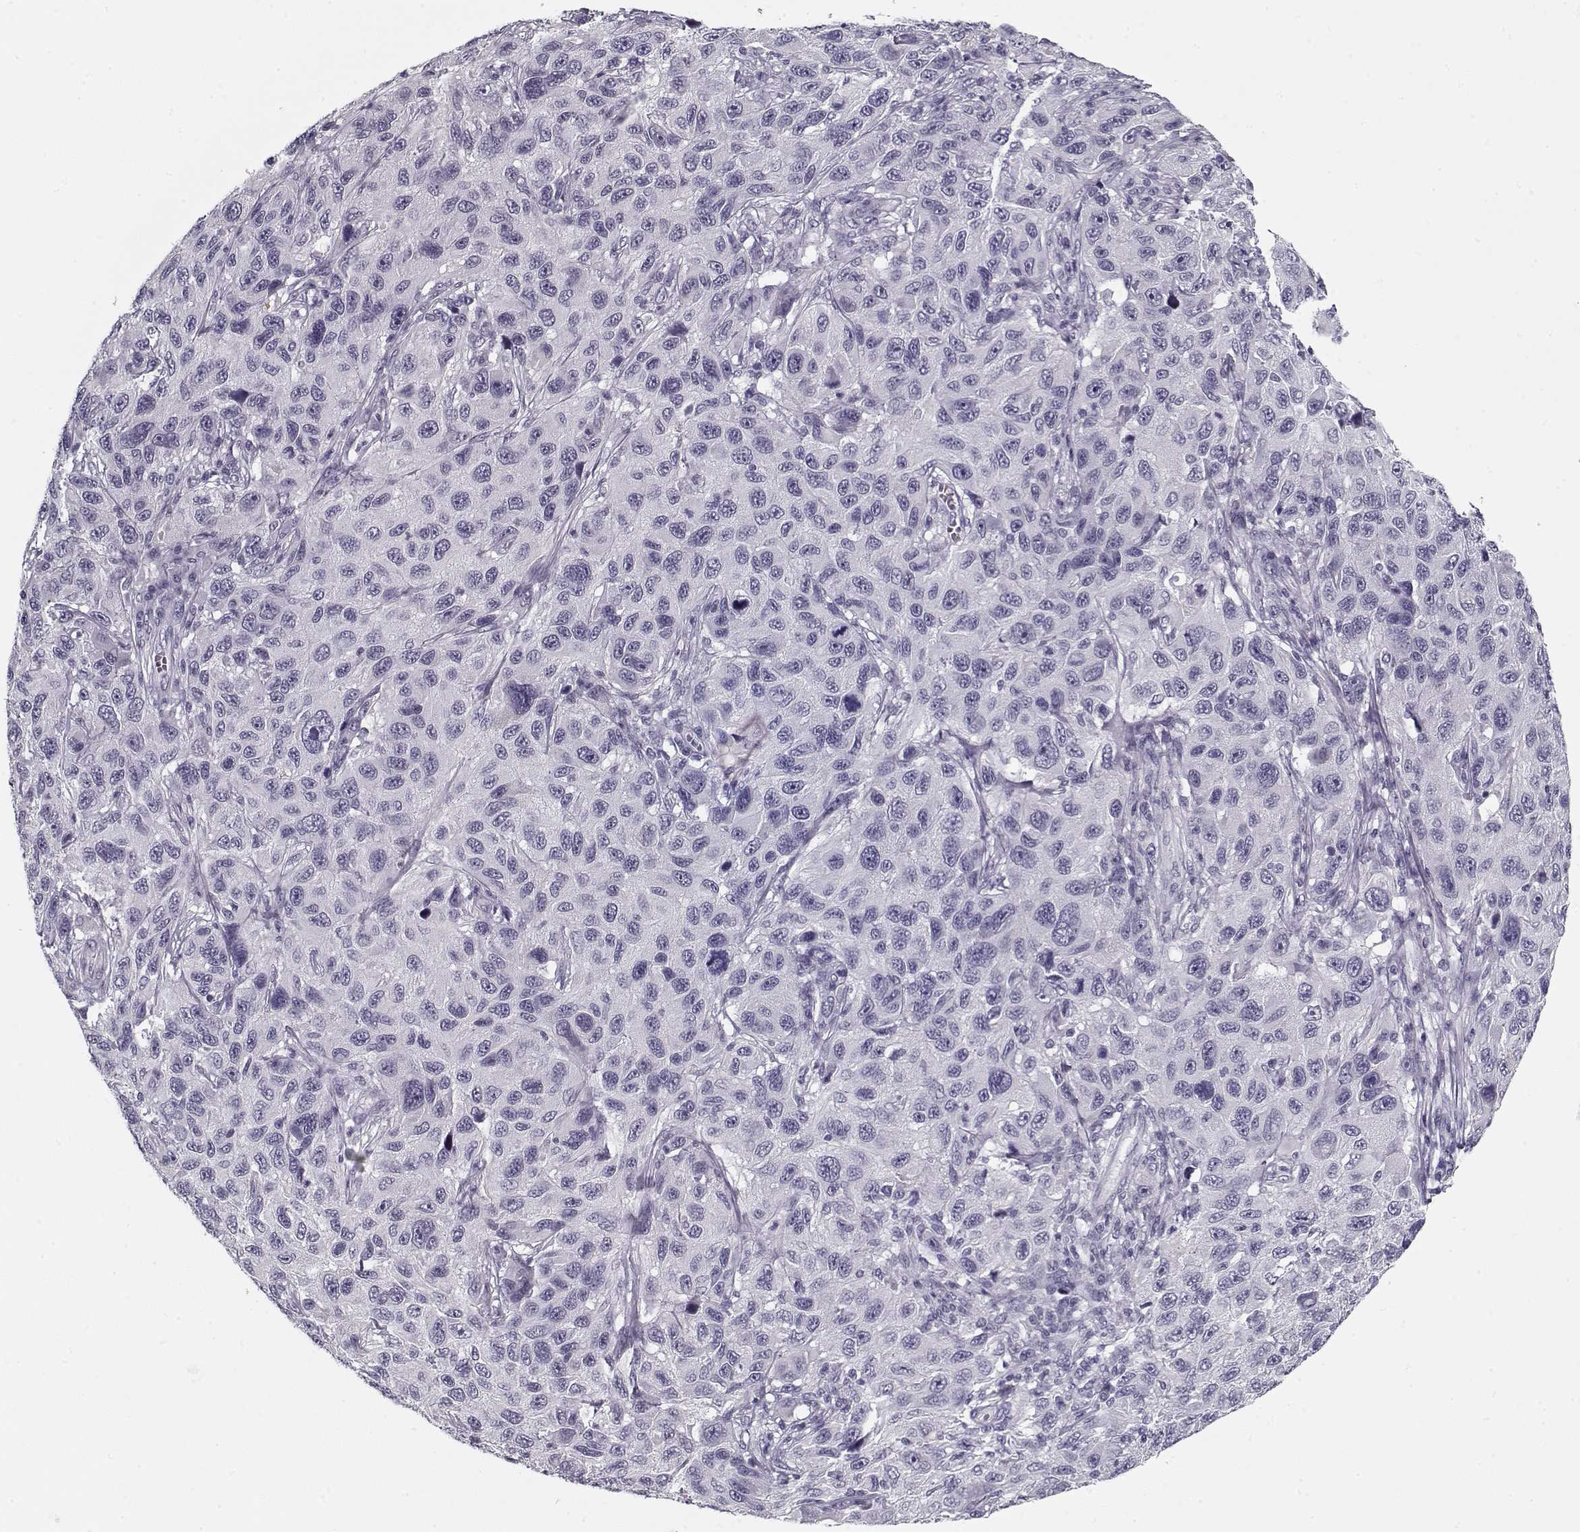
{"staining": {"intensity": "negative", "quantity": "none", "location": "none"}, "tissue": "melanoma", "cell_type": "Tumor cells", "image_type": "cancer", "snomed": [{"axis": "morphology", "description": "Malignant melanoma, NOS"}, {"axis": "topography", "description": "Skin"}], "caption": "Immunohistochemistry (IHC) micrograph of human melanoma stained for a protein (brown), which shows no expression in tumor cells.", "gene": "SPACA9", "patient": {"sex": "male", "age": 53}}